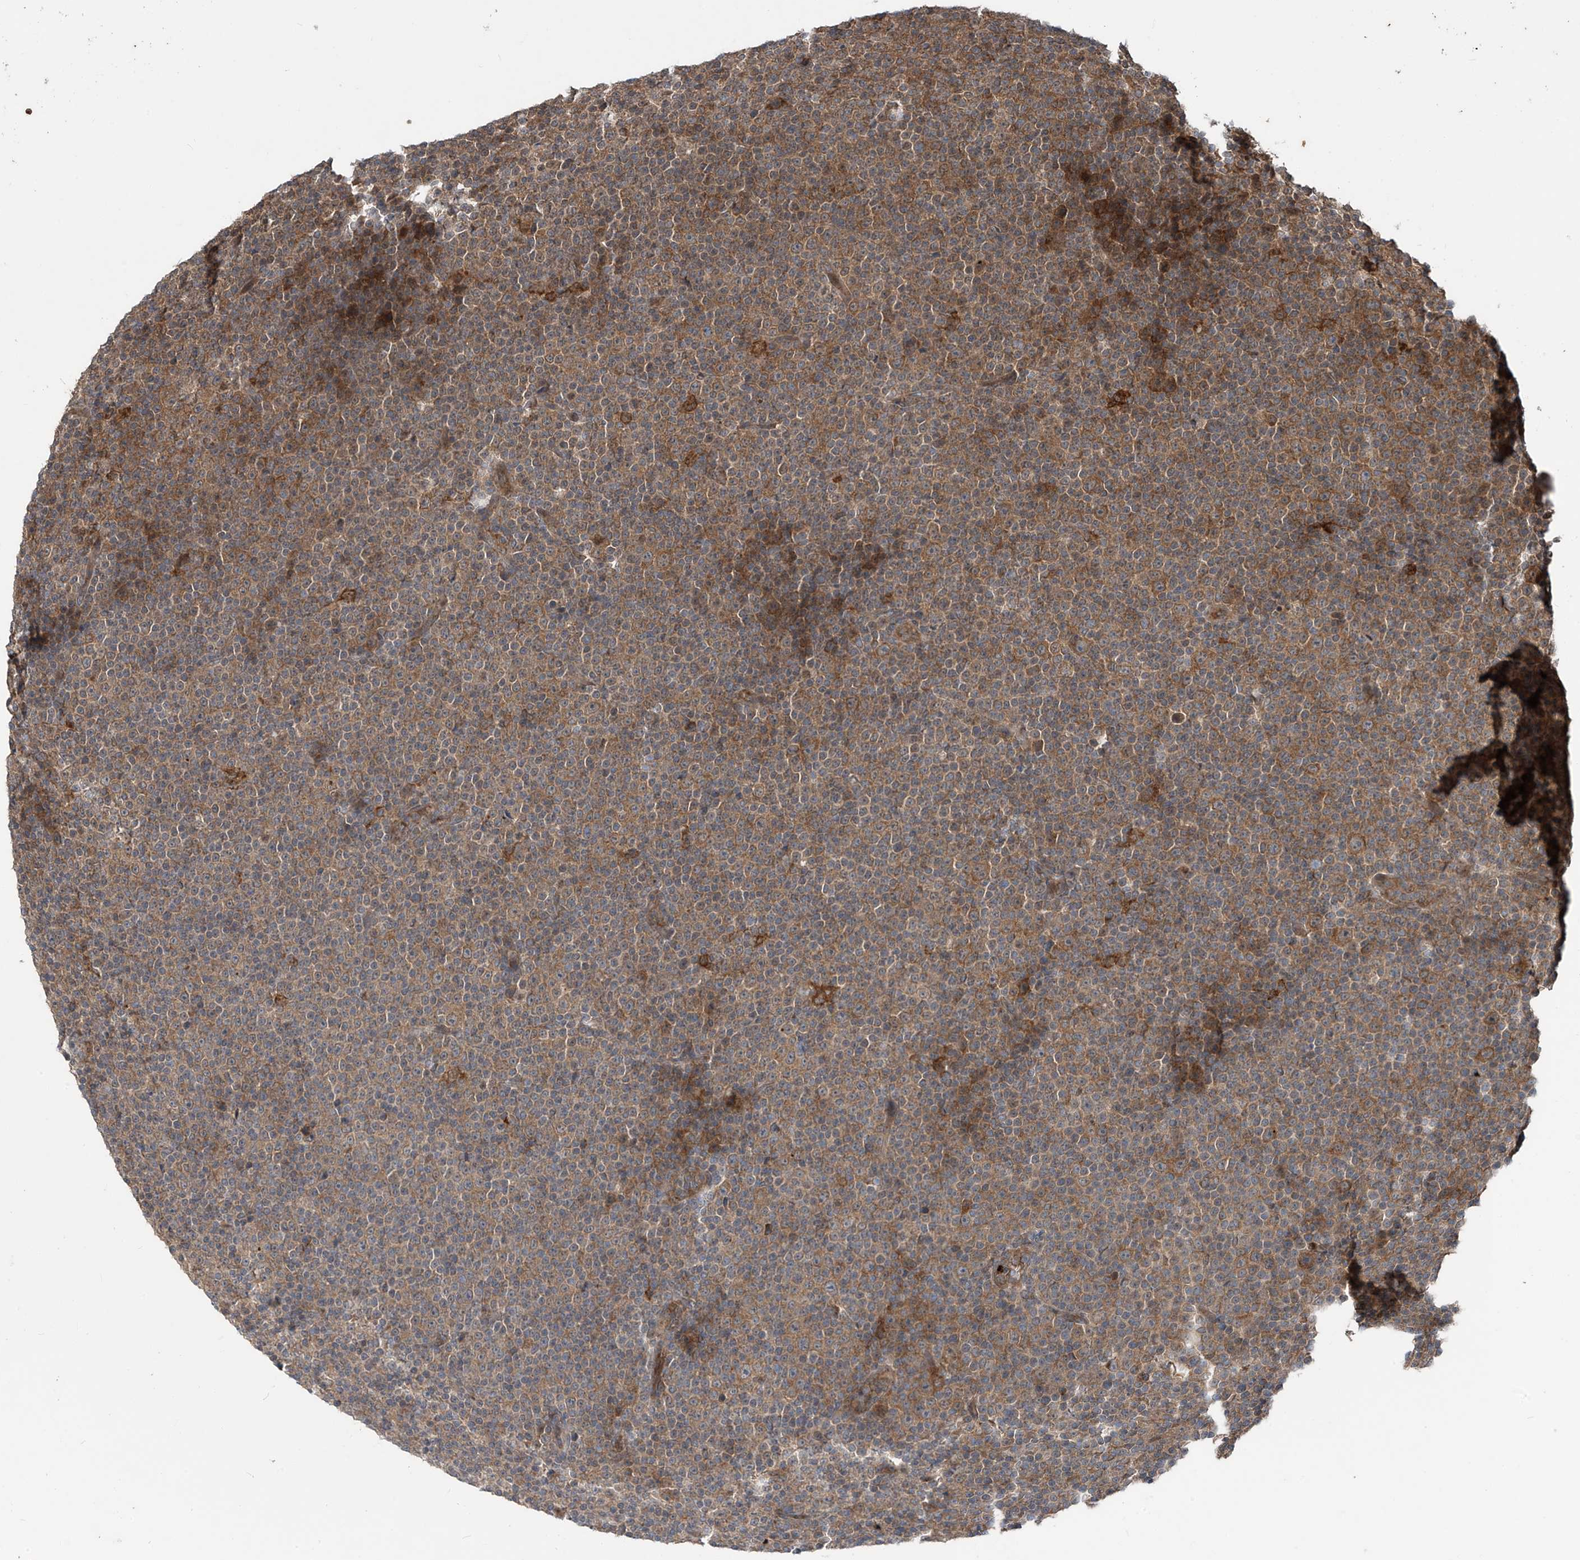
{"staining": {"intensity": "moderate", "quantity": "25%-75%", "location": "cytoplasmic/membranous"}, "tissue": "lymphoma", "cell_type": "Tumor cells", "image_type": "cancer", "snomed": [{"axis": "morphology", "description": "Malignant lymphoma, non-Hodgkin's type, Low grade"}, {"axis": "topography", "description": "Lymph node"}], "caption": "Lymphoma stained for a protein displays moderate cytoplasmic/membranous positivity in tumor cells.", "gene": "ZDHHC9", "patient": {"sex": "female", "age": 67}}